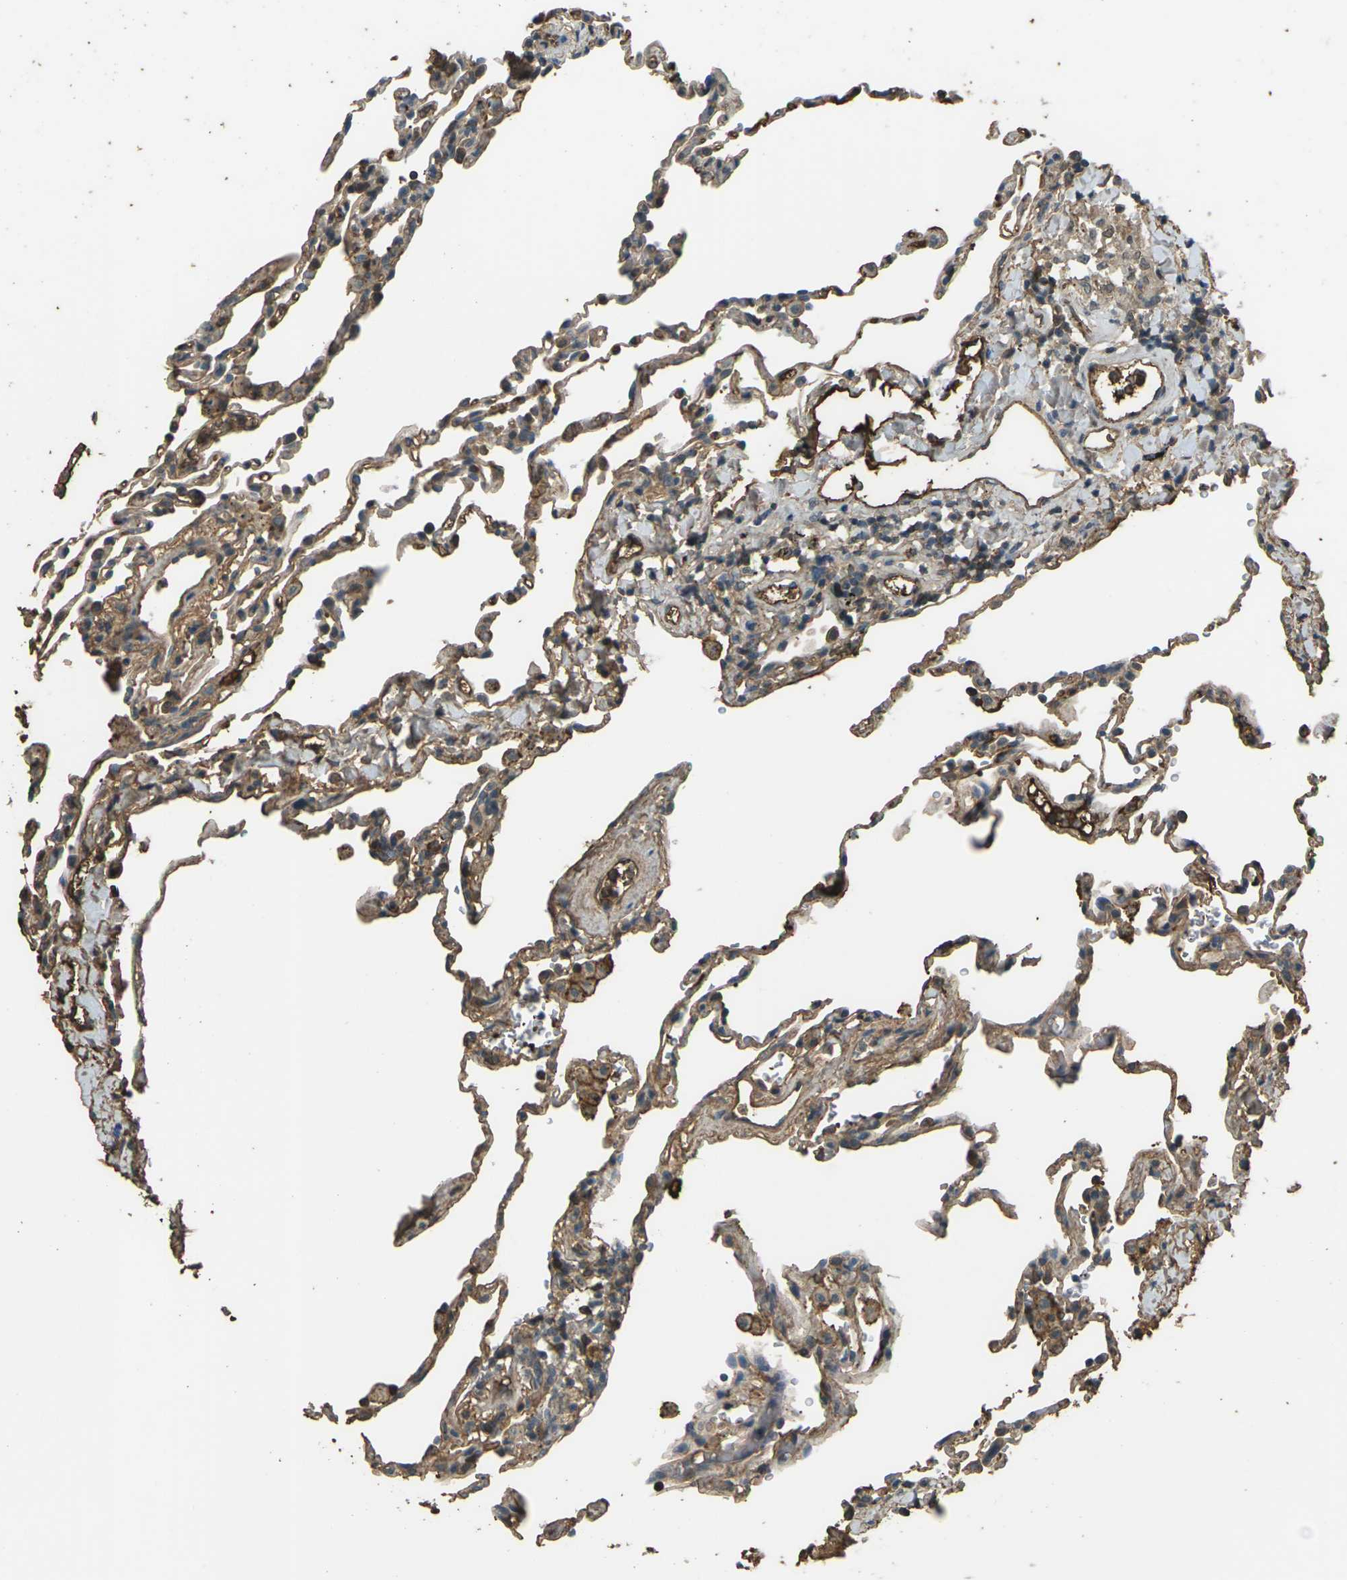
{"staining": {"intensity": "moderate", "quantity": ">75%", "location": "cytoplasmic/membranous"}, "tissue": "lung", "cell_type": "Alveolar cells", "image_type": "normal", "snomed": [{"axis": "morphology", "description": "Normal tissue, NOS"}, {"axis": "topography", "description": "Lung"}], "caption": "Brown immunohistochemical staining in normal lung exhibits moderate cytoplasmic/membranous positivity in about >75% of alveolar cells.", "gene": "CYP1B1", "patient": {"sex": "male", "age": 59}}